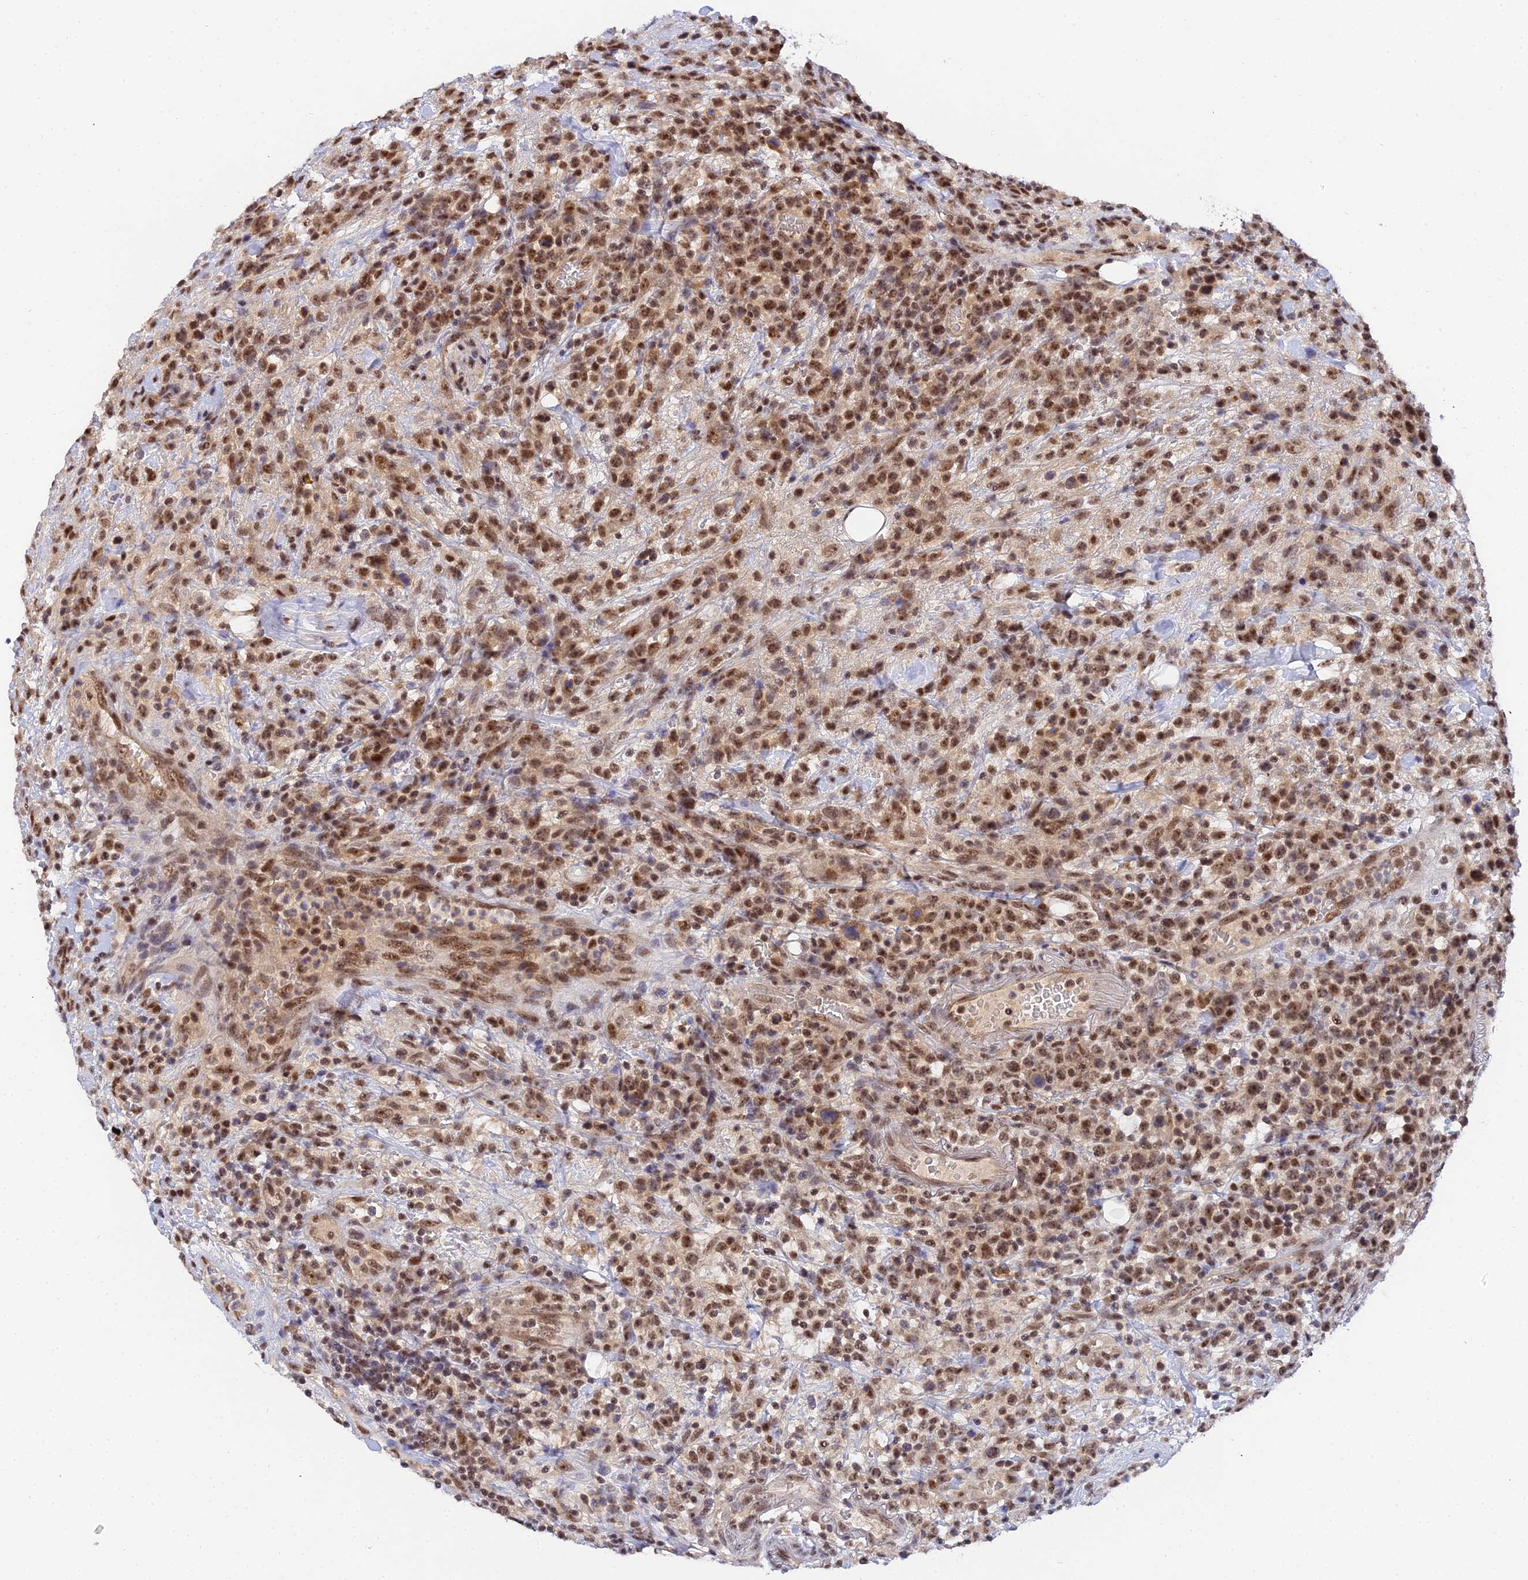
{"staining": {"intensity": "moderate", "quantity": ">75%", "location": "nuclear"}, "tissue": "lymphoma", "cell_type": "Tumor cells", "image_type": "cancer", "snomed": [{"axis": "morphology", "description": "Malignant lymphoma, non-Hodgkin's type, High grade"}, {"axis": "topography", "description": "Colon"}], "caption": "There is medium levels of moderate nuclear staining in tumor cells of lymphoma, as demonstrated by immunohistochemical staining (brown color).", "gene": "EXOSC3", "patient": {"sex": "female", "age": 53}}